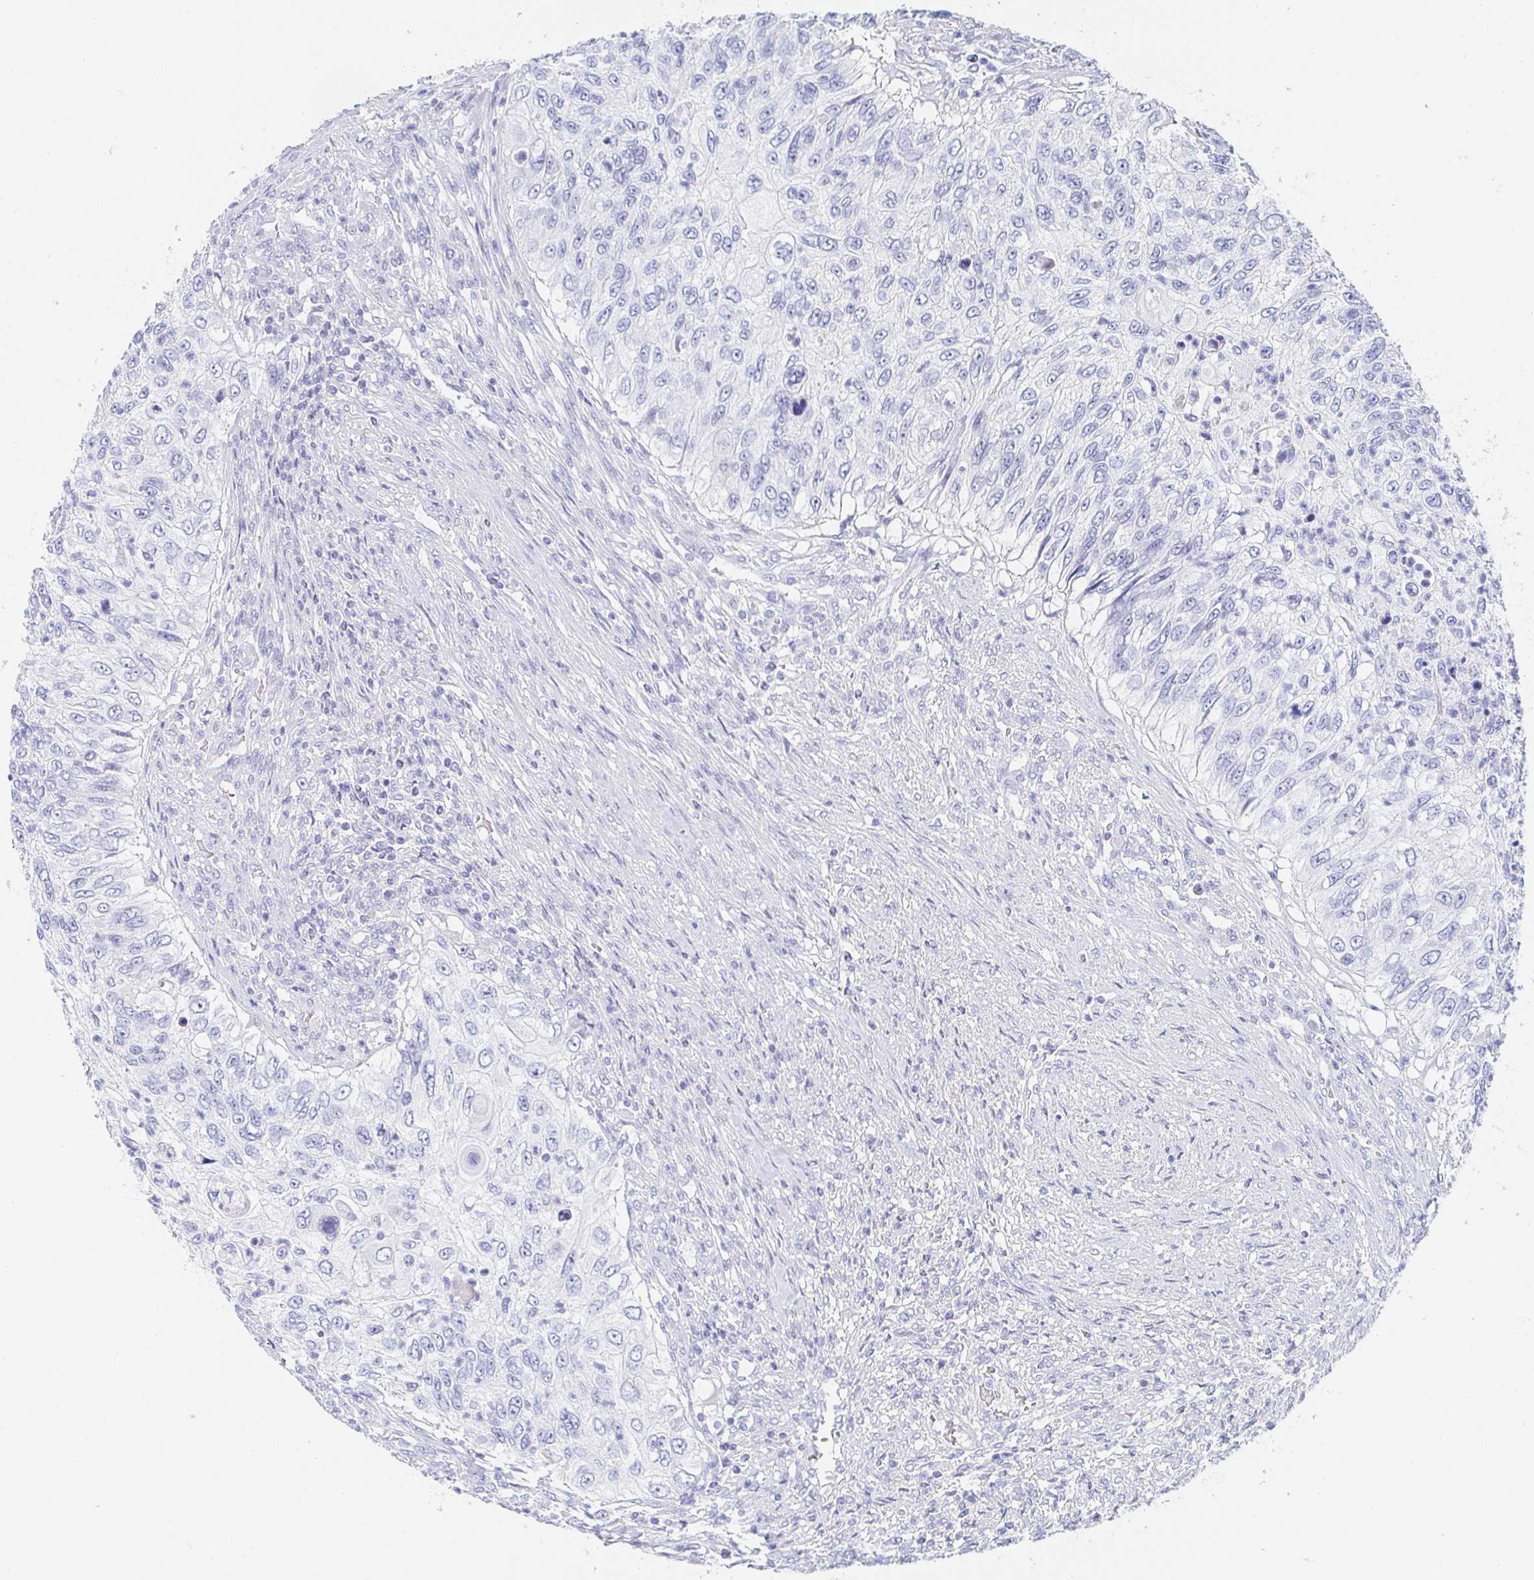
{"staining": {"intensity": "negative", "quantity": "none", "location": "none"}, "tissue": "urothelial cancer", "cell_type": "Tumor cells", "image_type": "cancer", "snomed": [{"axis": "morphology", "description": "Urothelial carcinoma, High grade"}, {"axis": "topography", "description": "Urinary bladder"}], "caption": "An image of human urothelial carcinoma (high-grade) is negative for staining in tumor cells.", "gene": "PDE6B", "patient": {"sex": "female", "age": 60}}